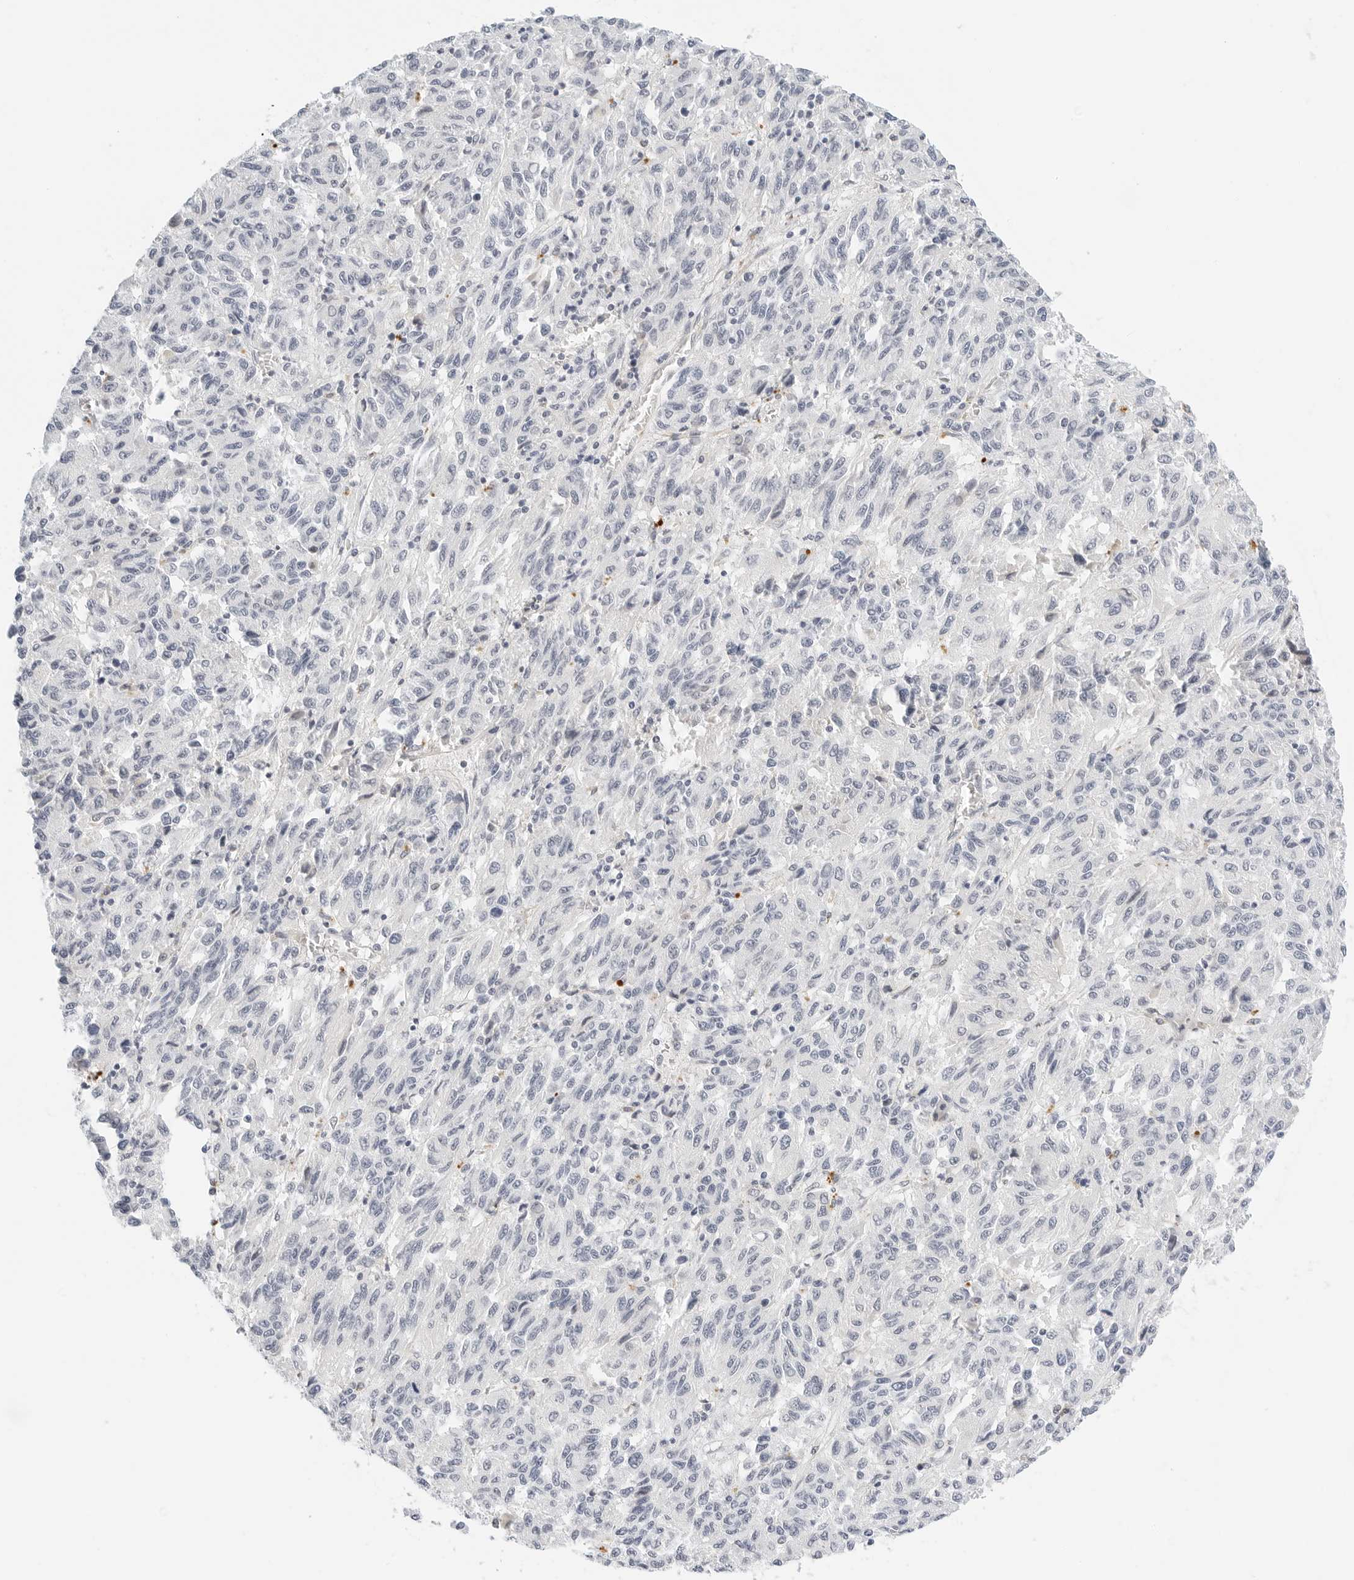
{"staining": {"intensity": "negative", "quantity": "none", "location": "none"}, "tissue": "melanoma", "cell_type": "Tumor cells", "image_type": "cancer", "snomed": [{"axis": "morphology", "description": "Malignant melanoma, Metastatic site"}, {"axis": "topography", "description": "Lung"}], "caption": "High power microscopy image of an immunohistochemistry micrograph of malignant melanoma (metastatic site), revealing no significant positivity in tumor cells.", "gene": "PKDCC", "patient": {"sex": "male", "age": 64}}